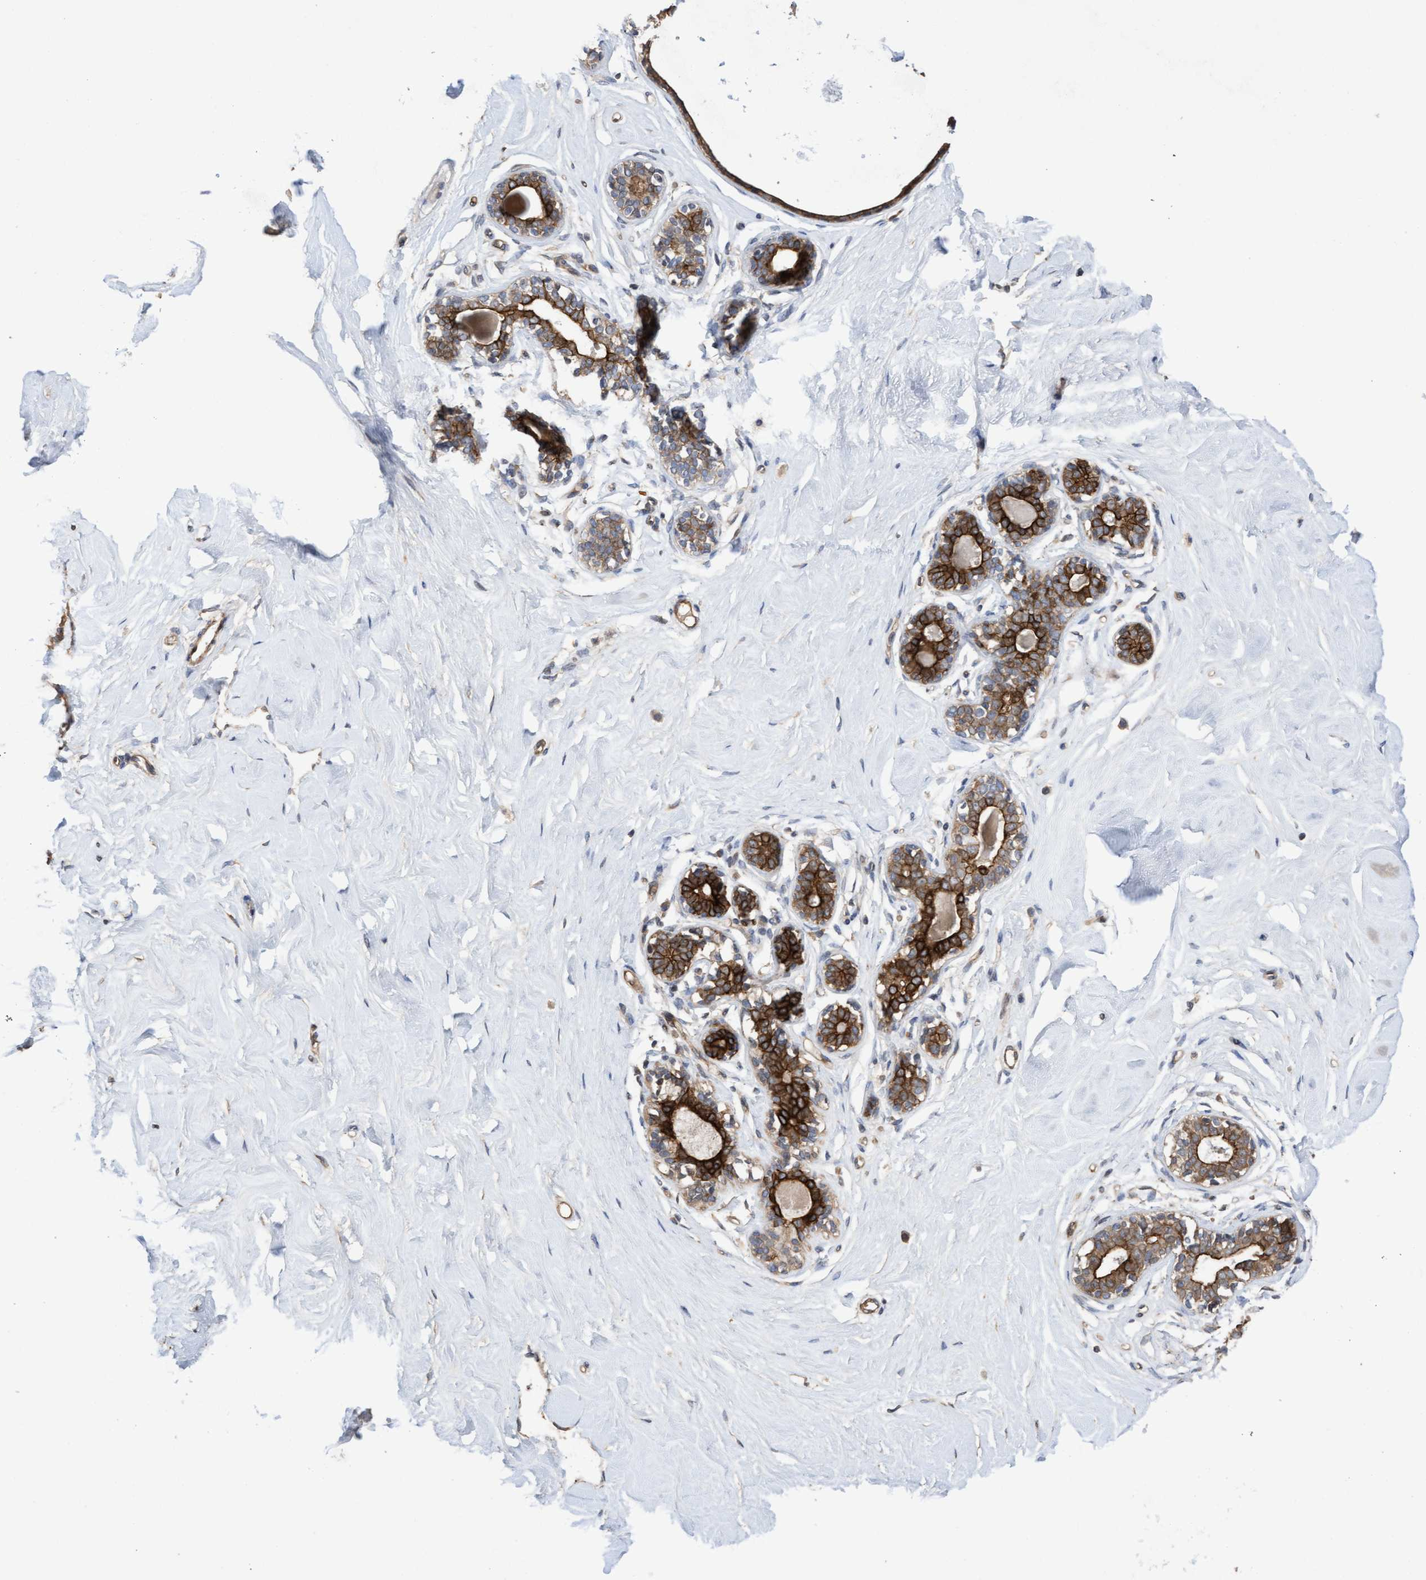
{"staining": {"intensity": "moderate", "quantity": "<25%", "location": "cytoplasmic/membranous"}, "tissue": "breast", "cell_type": "Adipocytes", "image_type": "normal", "snomed": [{"axis": "morphology", "description": "Normal tissue, NOS"}, {"axis": "topography", "description": "Breast"}], "caption": "Protein expression analysis of normal breast demonstrates moderate cytoplasmic/membranous positivity in approximately <25% of adipocytes. The staining was performed using DAB (3,3'-diaminobenzidine), with brown indicating positive protein expression. Nuclei are stained blue with hematoxylin.", "gene": "COBL", "patient": {"sex": "female", "age": 23}}